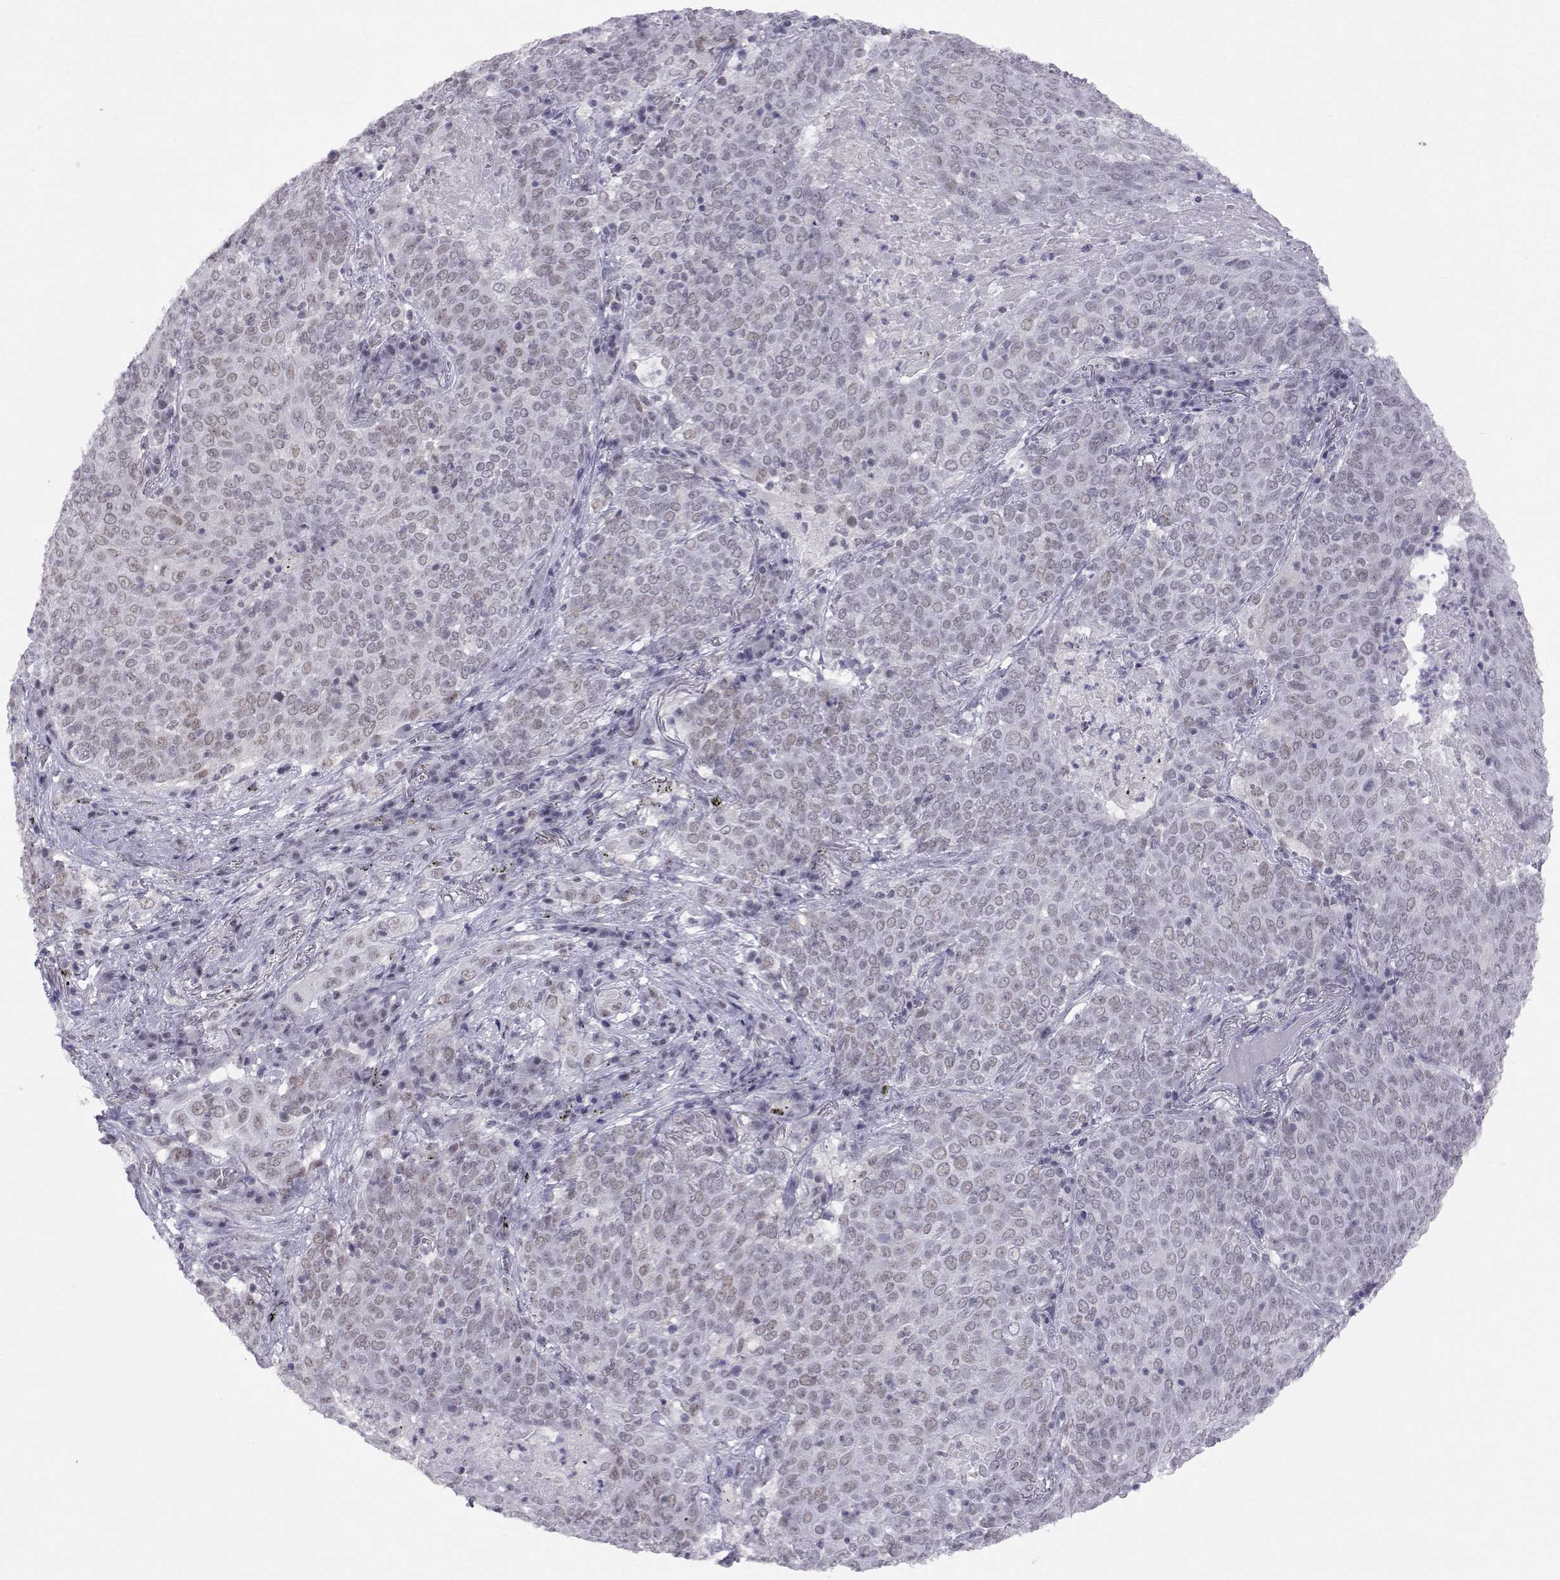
{"staining": {"intensity": "negative", "quantity": "none", "location": "none"}, "tissue": "lung cancer", "cell_type": "Tumor cells", "image_type": "cancer", "snomed": [{"axis": "morphology", "description": "Squamous cell carcinoma, NOS"}, {"axis": "topography", "description": "Lung"}], "caption": "Human lung cancer stained for a protein using immunohistochemistry (IHC) displays no staining in tumor cells.", "gene": "MED26", "patient": {"sex": "male", "age": 82}}